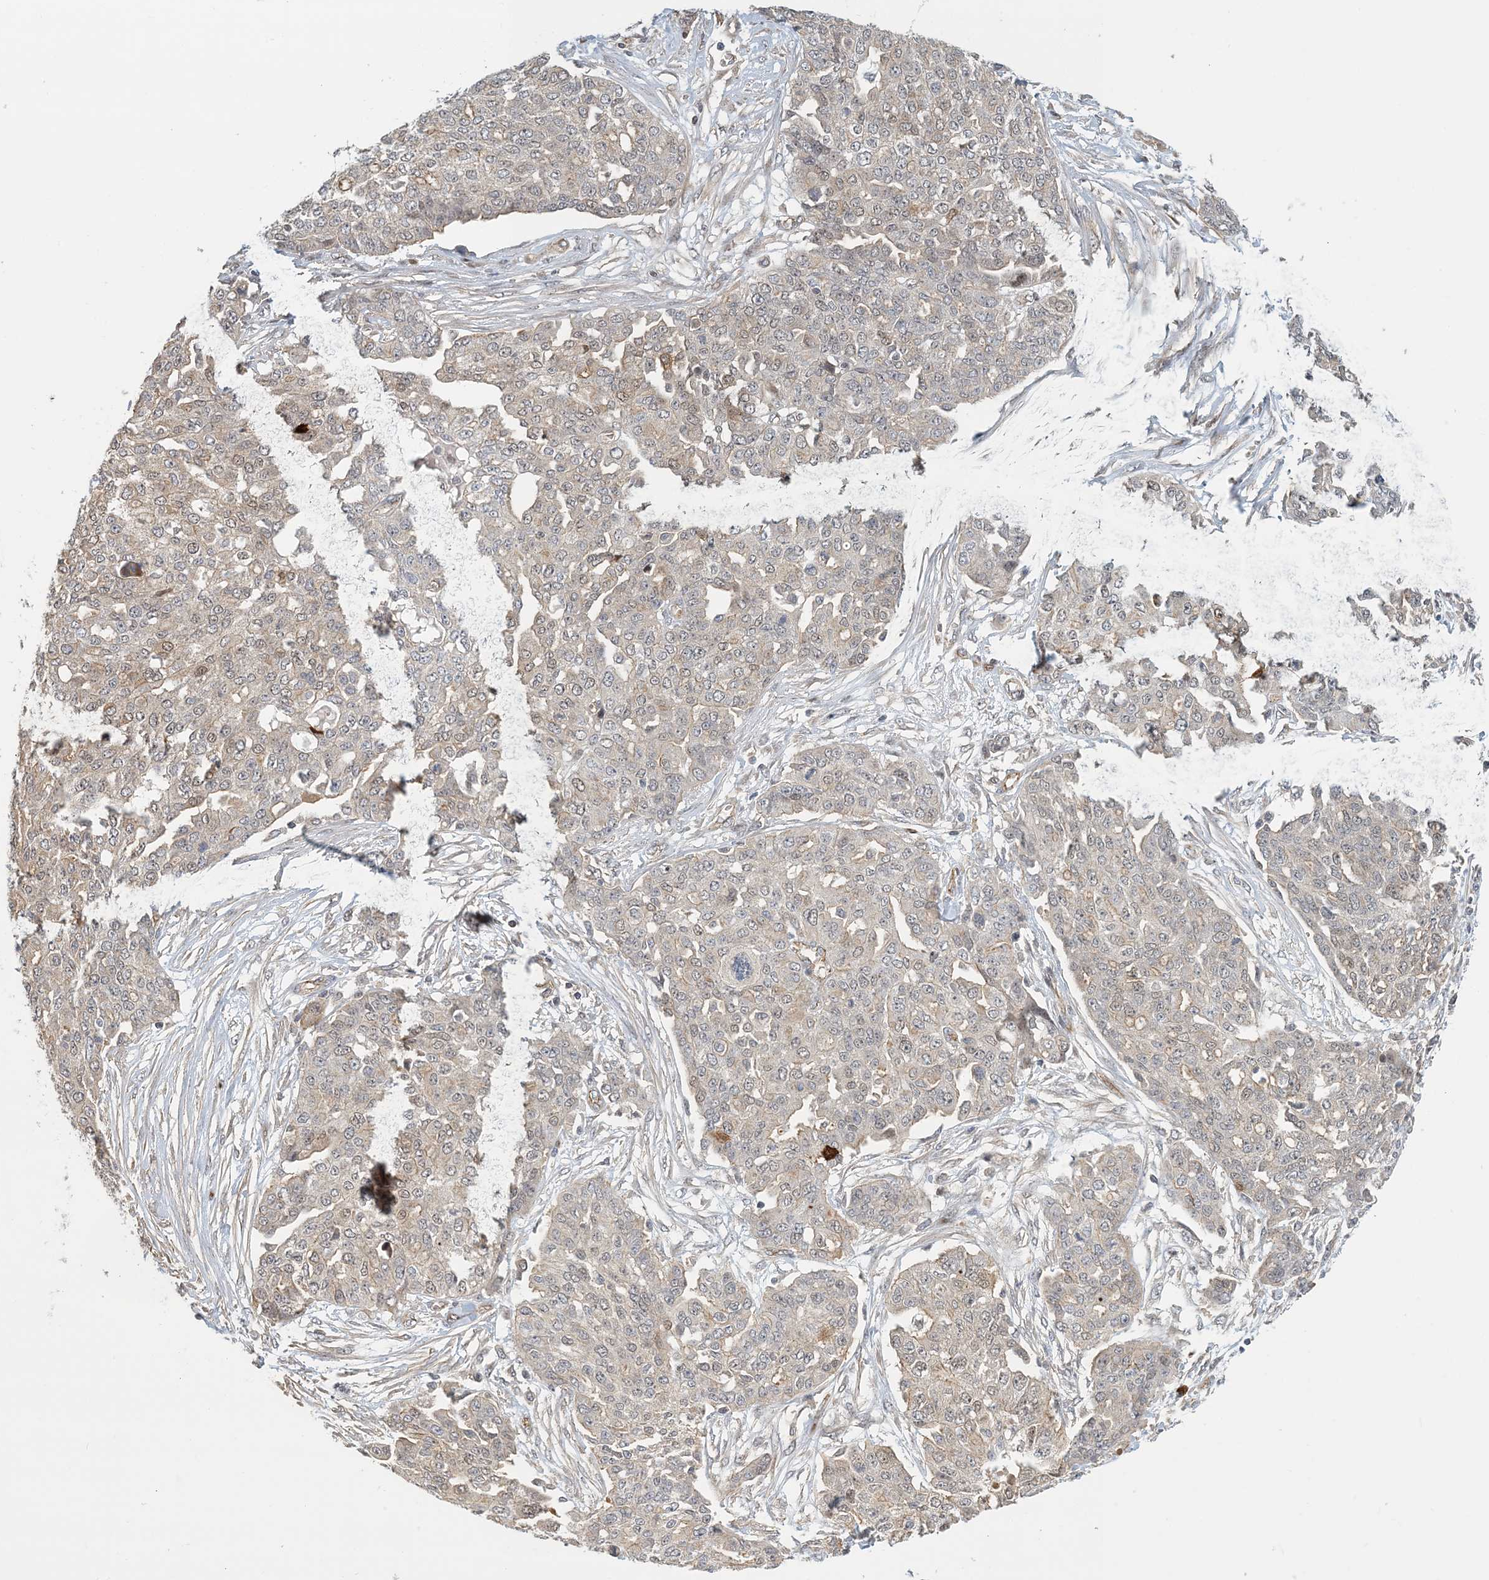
{"staining": {"intensity": "negative", "quantity": "none", "location": "none"}, "tissue": "ovarian cancer", "cell_type": "Tumor cells", "image_type": "cancer", "snomed": [{"axis": "morphology", "description": "Cystadenocarcinoma, serous, NOS"}, {"axis": "topography", "description": "Soft tissue"}, {"axis": "topography", "description": "Ovary"}], "caption": "This is an IHC histopathology image of ovarian cancer (serous cystadenocarcinoma). There is no staining in tumor cells.", "gene": "MAPKBP1", "patient": {"sex": "female", "age": 57}}